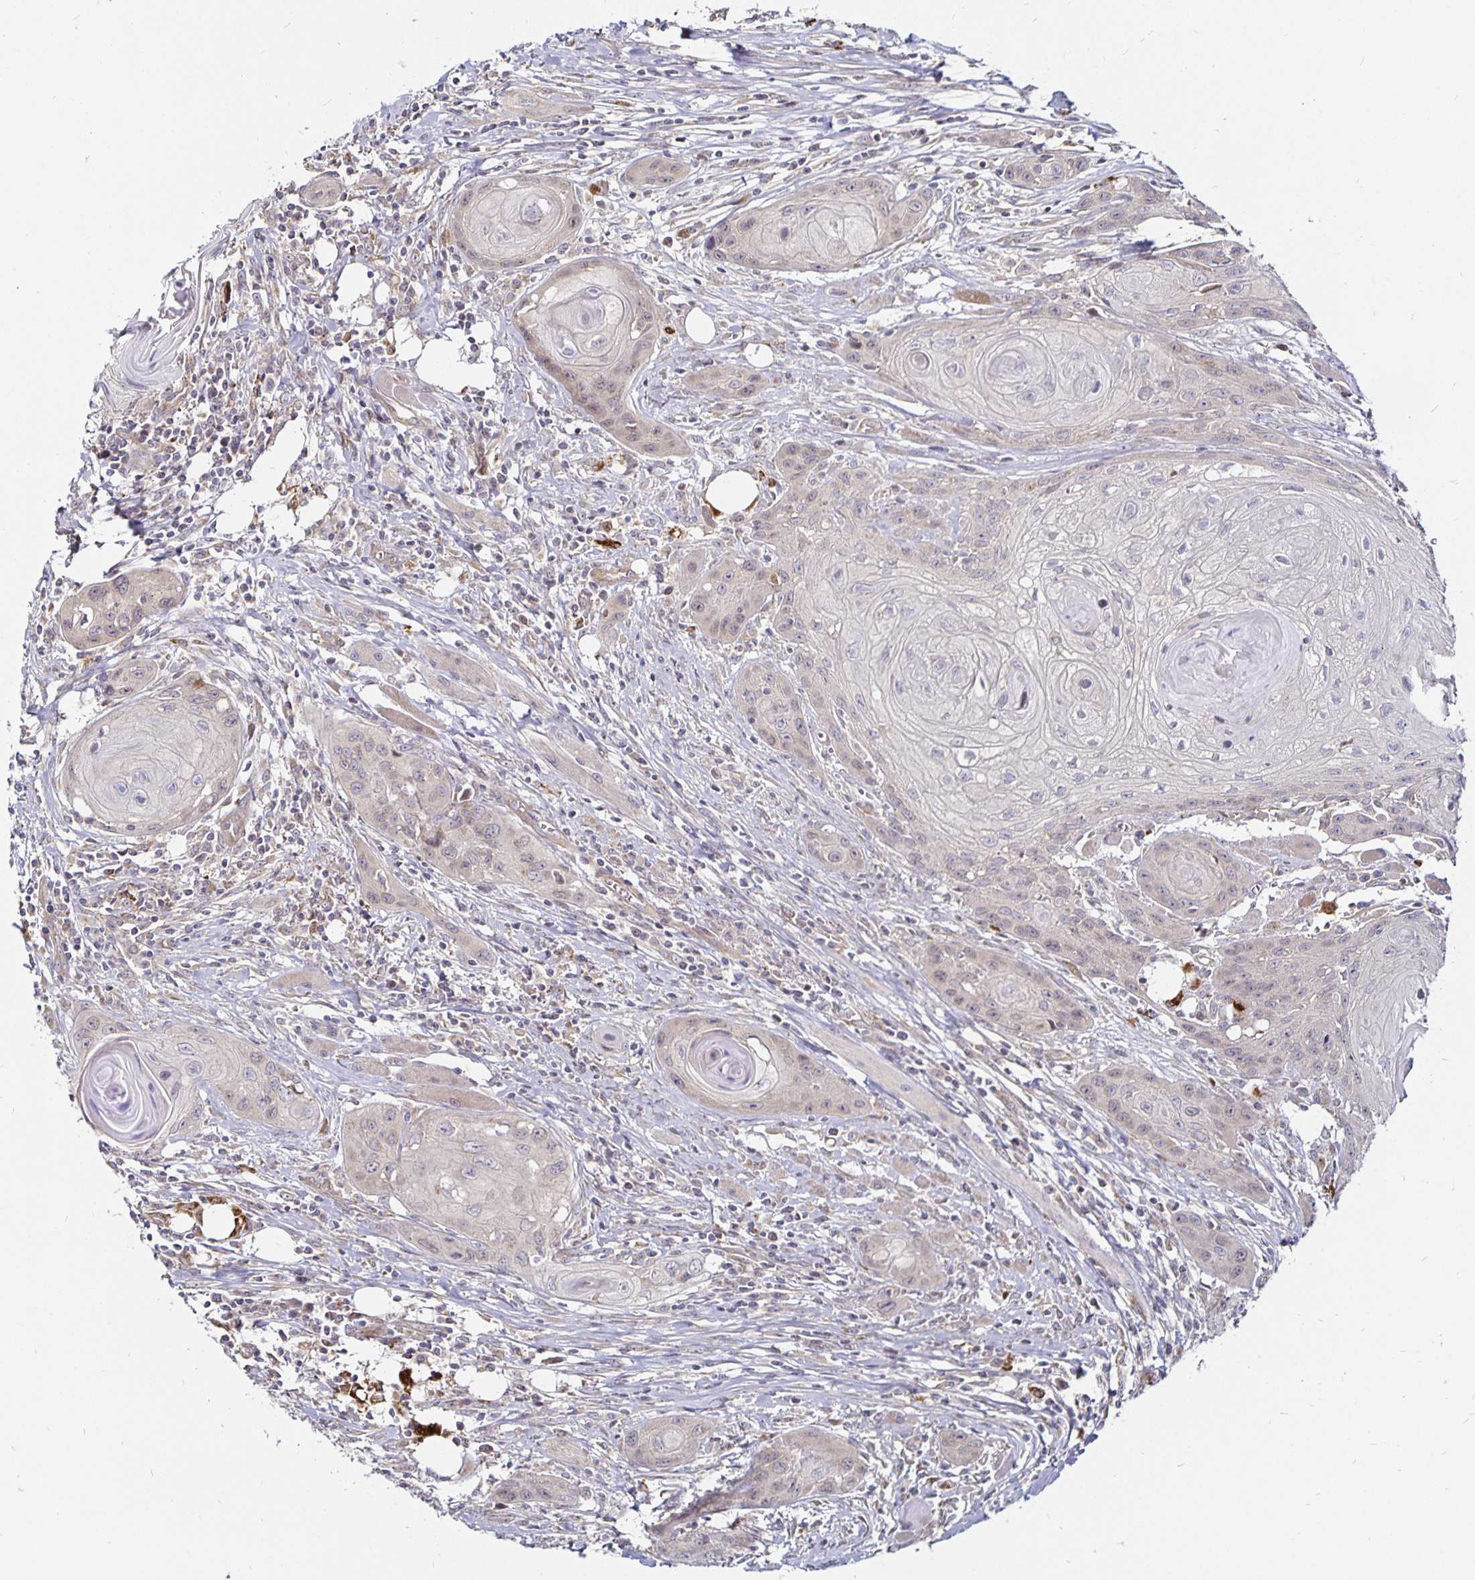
{"staining": {"intensity": "negative", "quantity": "none", "location": "none"}, "tissue": "head and neck cancer", "cell_type": "Tumor cells", "image_type": "cancer", "snomed": [{"axis": "morphology", "description": "Squamous cell carcinoma, NOS"}, {"axis": "topography", "description": "Oral tissue"}, {"axis": "topography", "description": "Head-Neck"}], "caption": "There is no significant positivity in tumor cells of head and neck cancer (squamous cell carcinoma). (DAB immunohistochemistry (IHC) visualized using brightfield microscopy, high magnification).", "gene": "CYP27A1", "patient": {"sex": "male", "age": 58}}